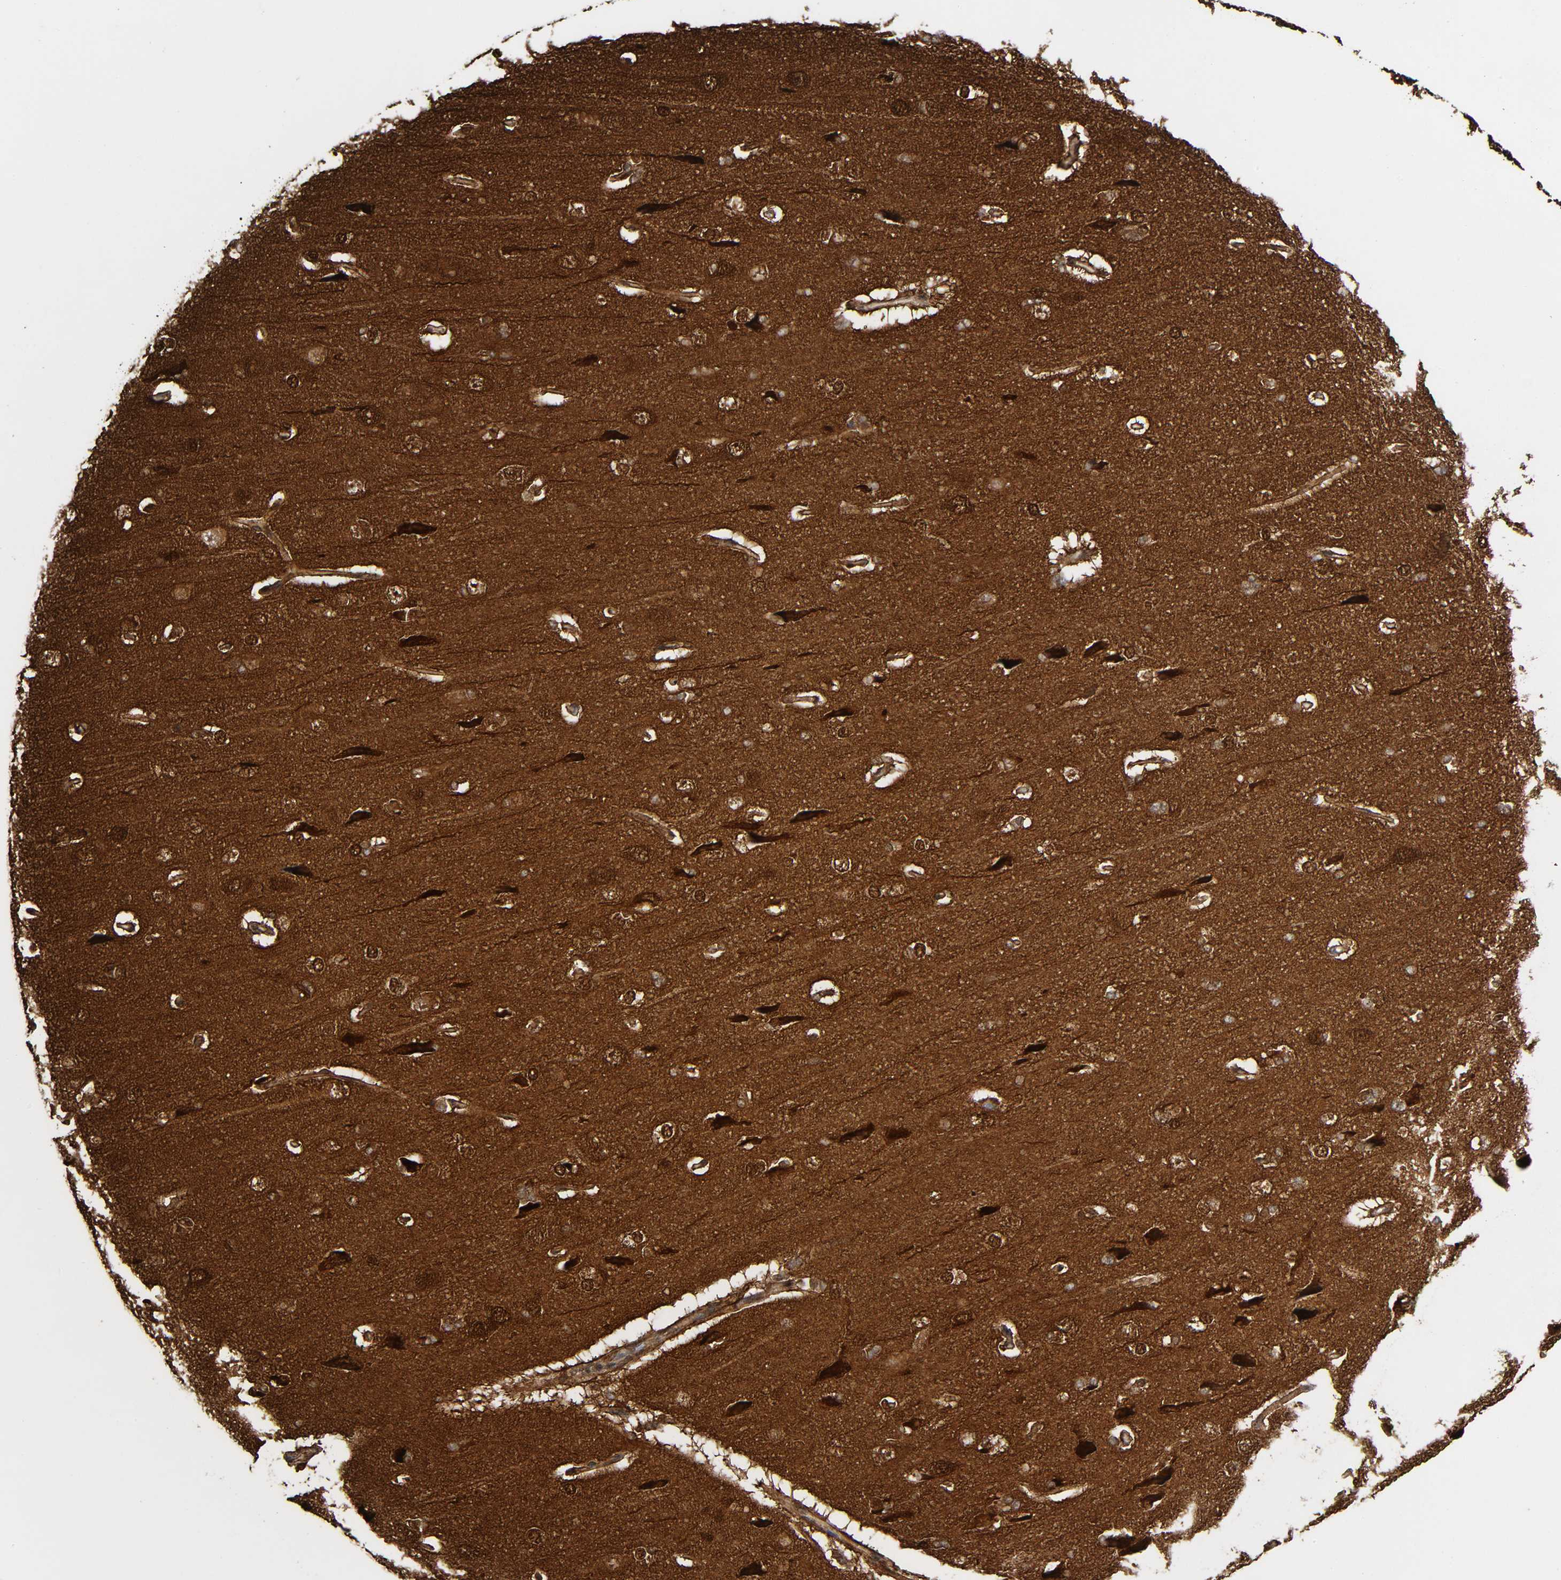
{"staining": {"intensity": "moderate", "quantity": ">75%", "location": "cytoplasmic/membranous"}, "tissue": "cerebral cortex", "cell_type": "Endothelial cells", "image_type": "normal", "snomed": [{"axis": "morphology", "description": "Normal tissue, NOS"}, {"axis": "topography", "description": "Cerebral cortex"}], "caption": "Brown immunohistochemical staining in unremarkable cerebral cortex reveals moderate cytoplasmic/membranous expression in approximately >75% of endothelial cells. The protein is stained brown, and the nuclei are stained in blue (DAB (3,3'-diaminobenzidine) IHC with brightfield microscopy, high magnification).", "gene": "MAPK1", "patient": {"sex": "male", "age": 62}}